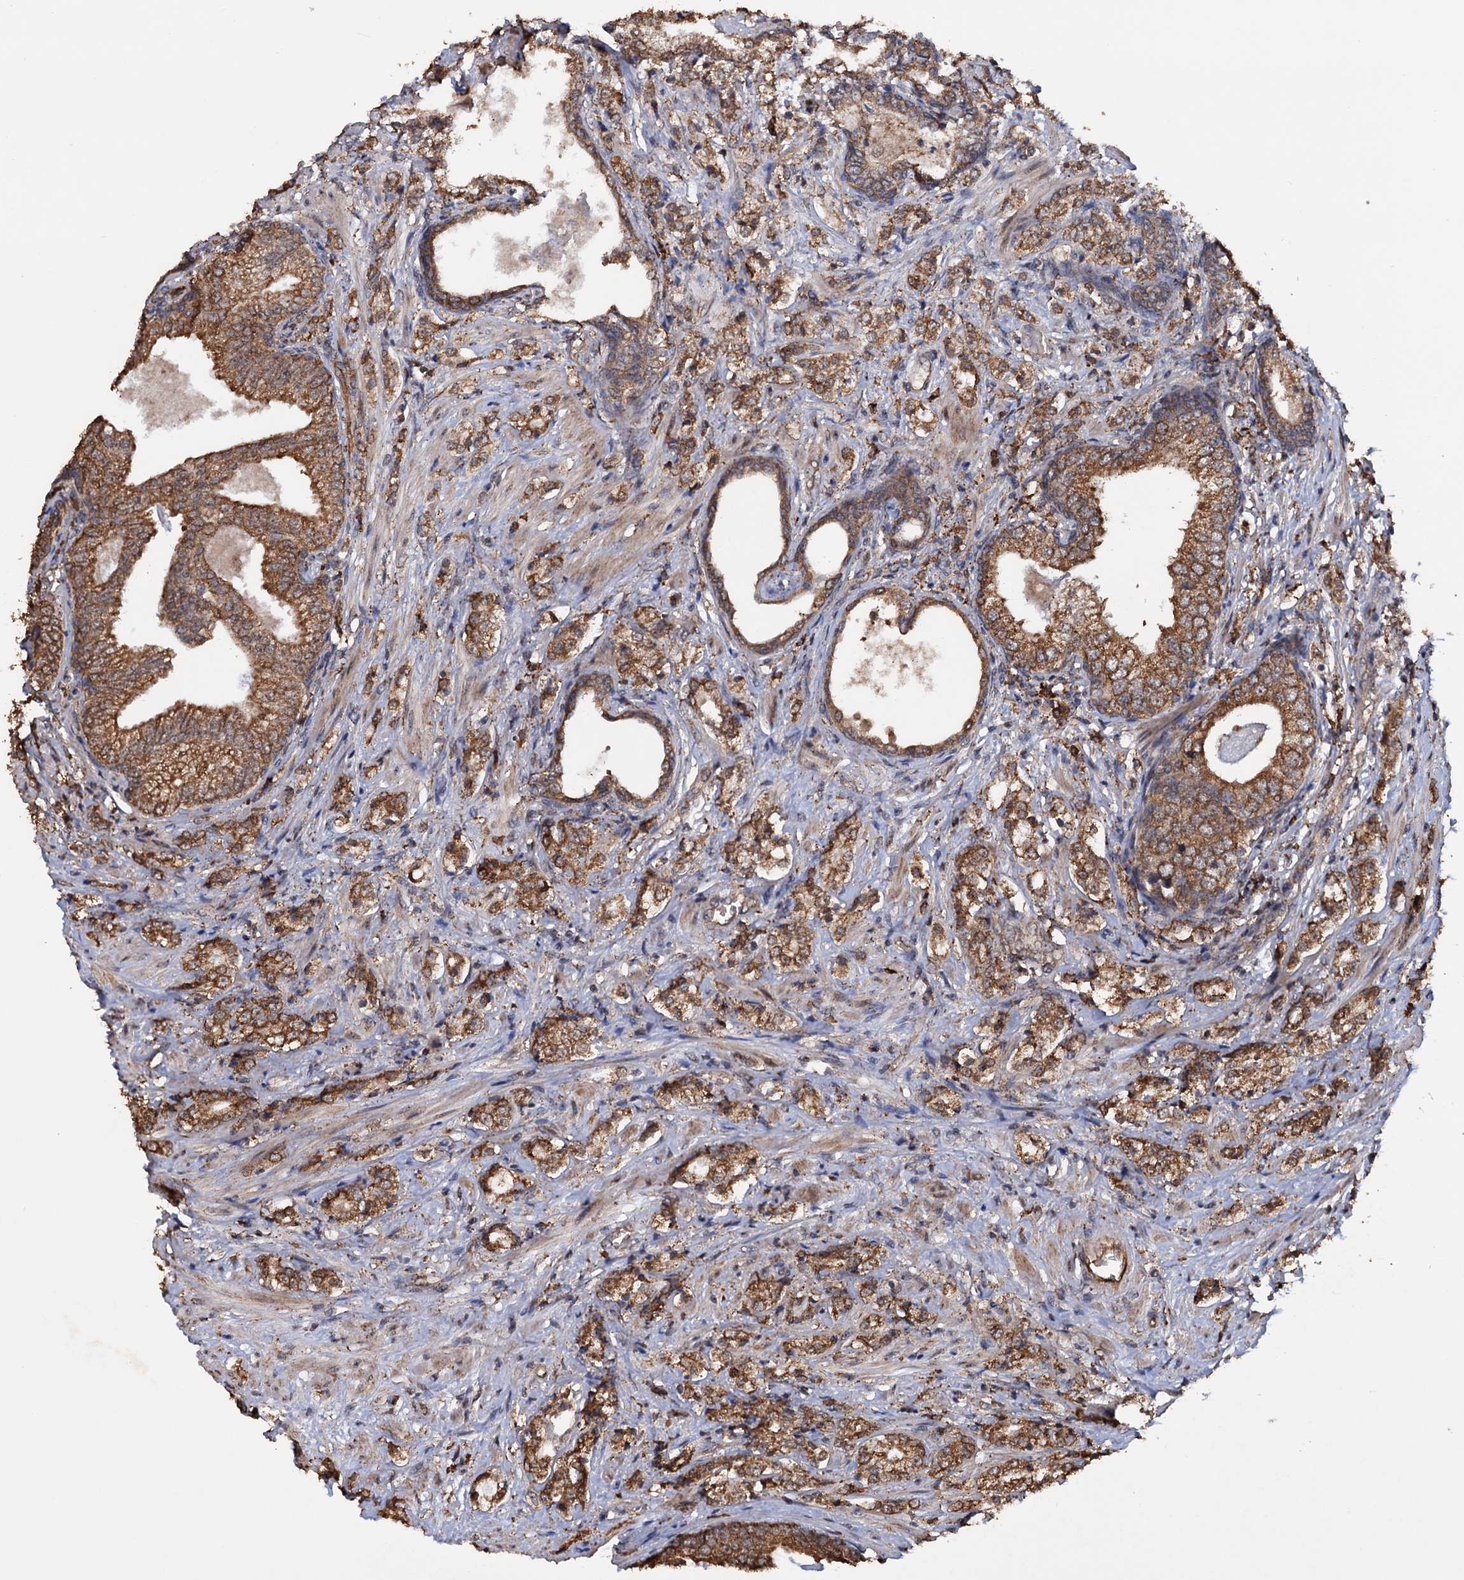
{"staining": {"intensity": "moderate", "quantity": ">75%", "location": "cytoplasmic/membranous"}, "tissue": "prostate cancer", "cell_type": "Tumor cells", "image_type": "cancer", "snomed": [{"axis": "morphology", "description": "Adenocarcinoma, High grade"}, {"axis": "topography", "description": "Prostate"}], "caption": "Prostate cancer stained with a protein marker reveals moderate staining in tumor cells.", "gene": "TBC1D12", "patient": {"sex": "male", "age": 69}}